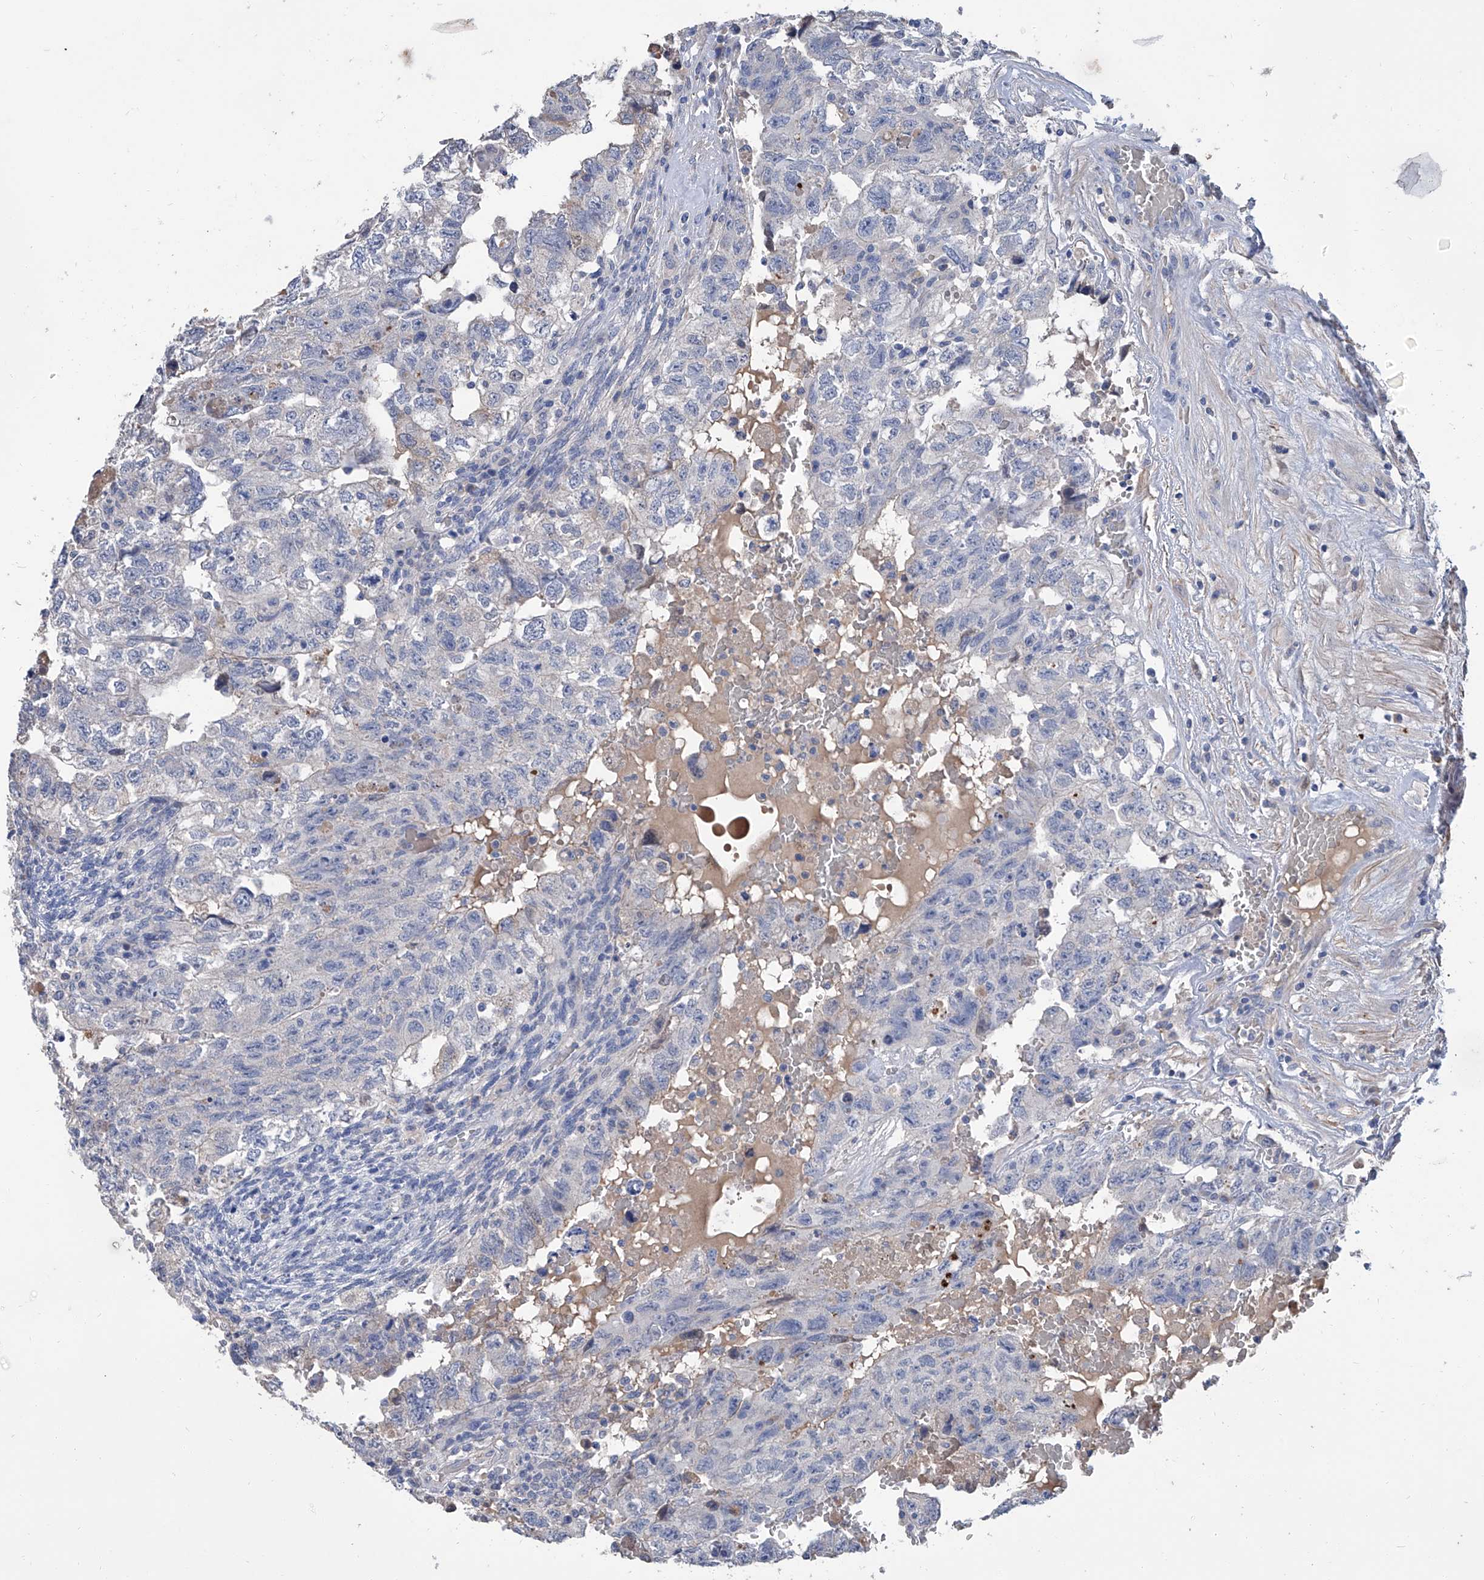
{"staining": {"intensity": "negative", "quantity": "none", "location": "none"}, "tissue": "testis cancer", "cell_type": "Tumor cells", "image_type": "cancer", "snomed": [{"axis": "morphology", "description": "Carcinoma, Embryonal, NOS"}, {"axis": "topography", "description": "Testis"}], "caption": "IHC image of neoplastic tissue: embryonal carcinoma (testis) stained with DAB (3,3'-diaminobenzidine) shows no significant protein staining in tumor cells.", "gene": "GPT", "patient": {"sex": "male", "age": 36}}